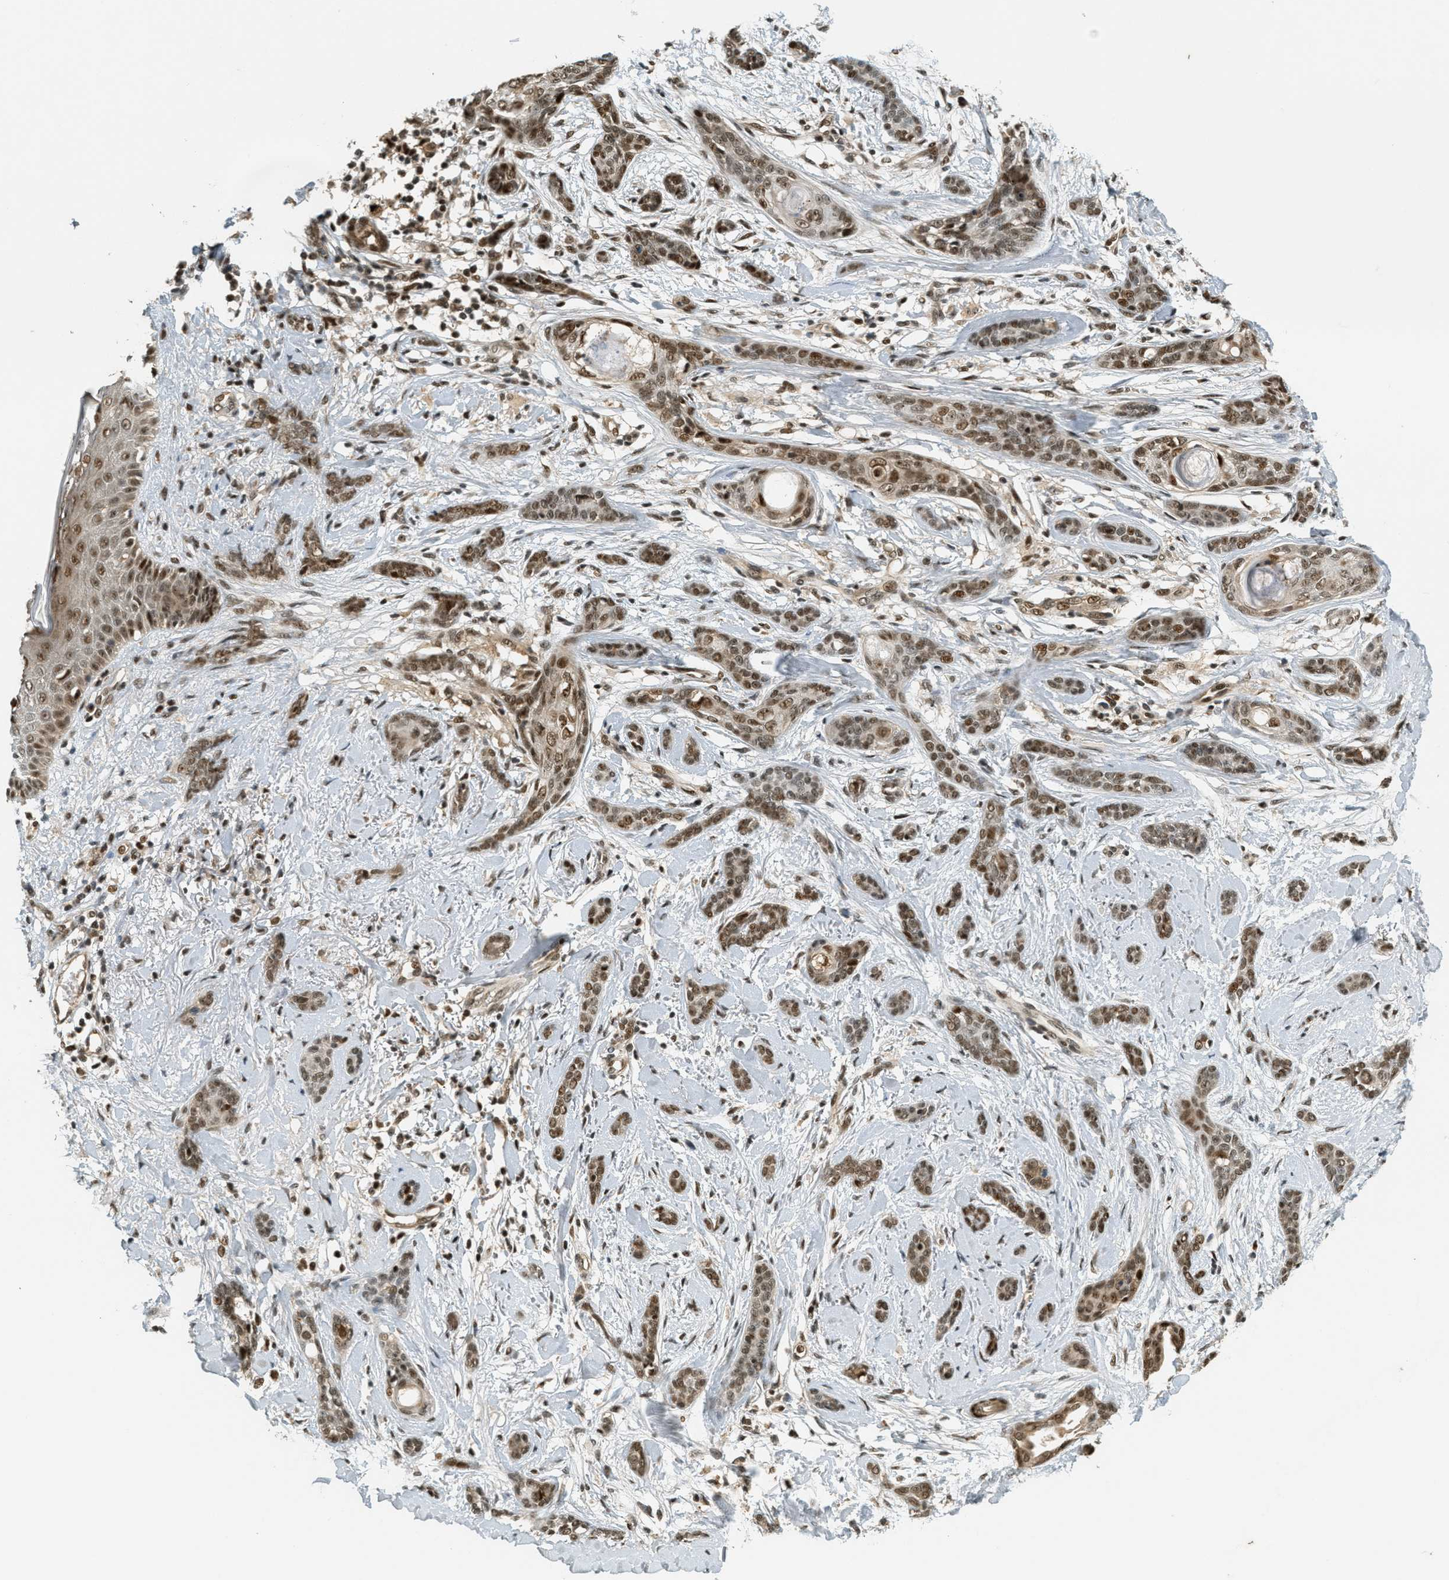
{"staining": {"intensity": "moderate", "quantity": ">75%", "location": "nuclear"}, "tissue": "skin cancer", "cell_type": "Tumor cells", "image_type": "cancer", "snomed": [{"axis": "morphology", "description": "Basal cell carcinoma"}, {"axis": "morphology", "description": "Adnexal tumor, benign"}, {"axis": "topography", "description": "Skin"}], "caption": "This photomicrograph demonstrates immunohistochemistry (IHC) staining of human skin basal cell carcinoma, with medium moderate nuclear positivity in approximately >75% of tumor cells.", "gene": "FOXM1", "patient": {"sex": "female", "age": 42}}